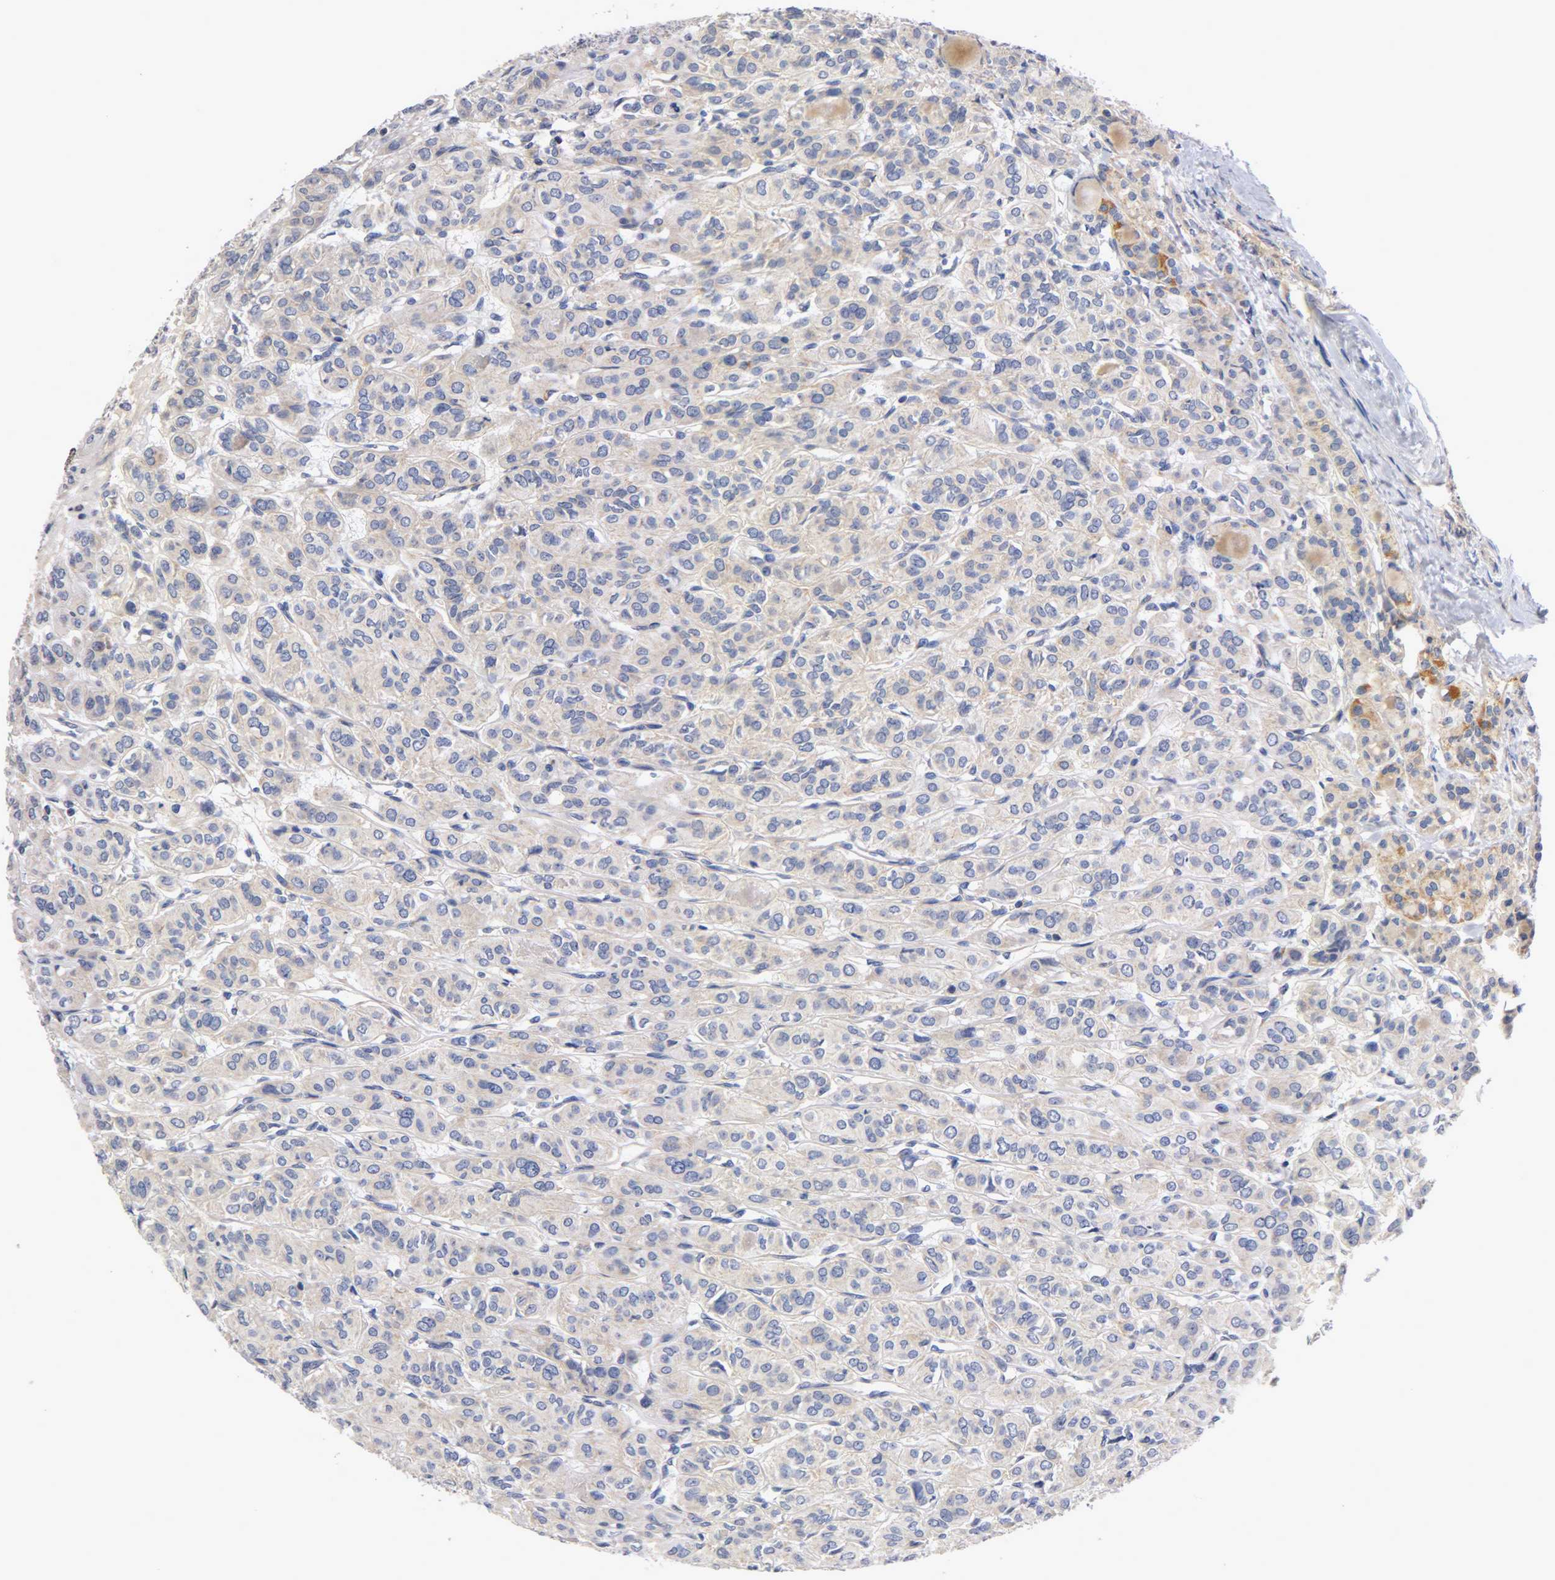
{"staining": {"intensity": "weak", "quantity": "25%-75%", "location": "cytoplasmic/membranous"}, "tissue": "thyroid cancer", "cell_type": "Tumor cells", "image_type": "cancer", "snomed": [{"axis": "morphology", "description": "Follicular adenoma carcinoma, NOS"}, {"axis": "topography", "description": "Thyroid gland"}], "caption": "There is low levels of weak cytoplasmic/membranous expression in tumor cells of thyroid cancer, as demonstrated by immunohistochemical staining (brown color).", "gene": "PCSK6", "patient": {"sex": "female", "age": 71}}